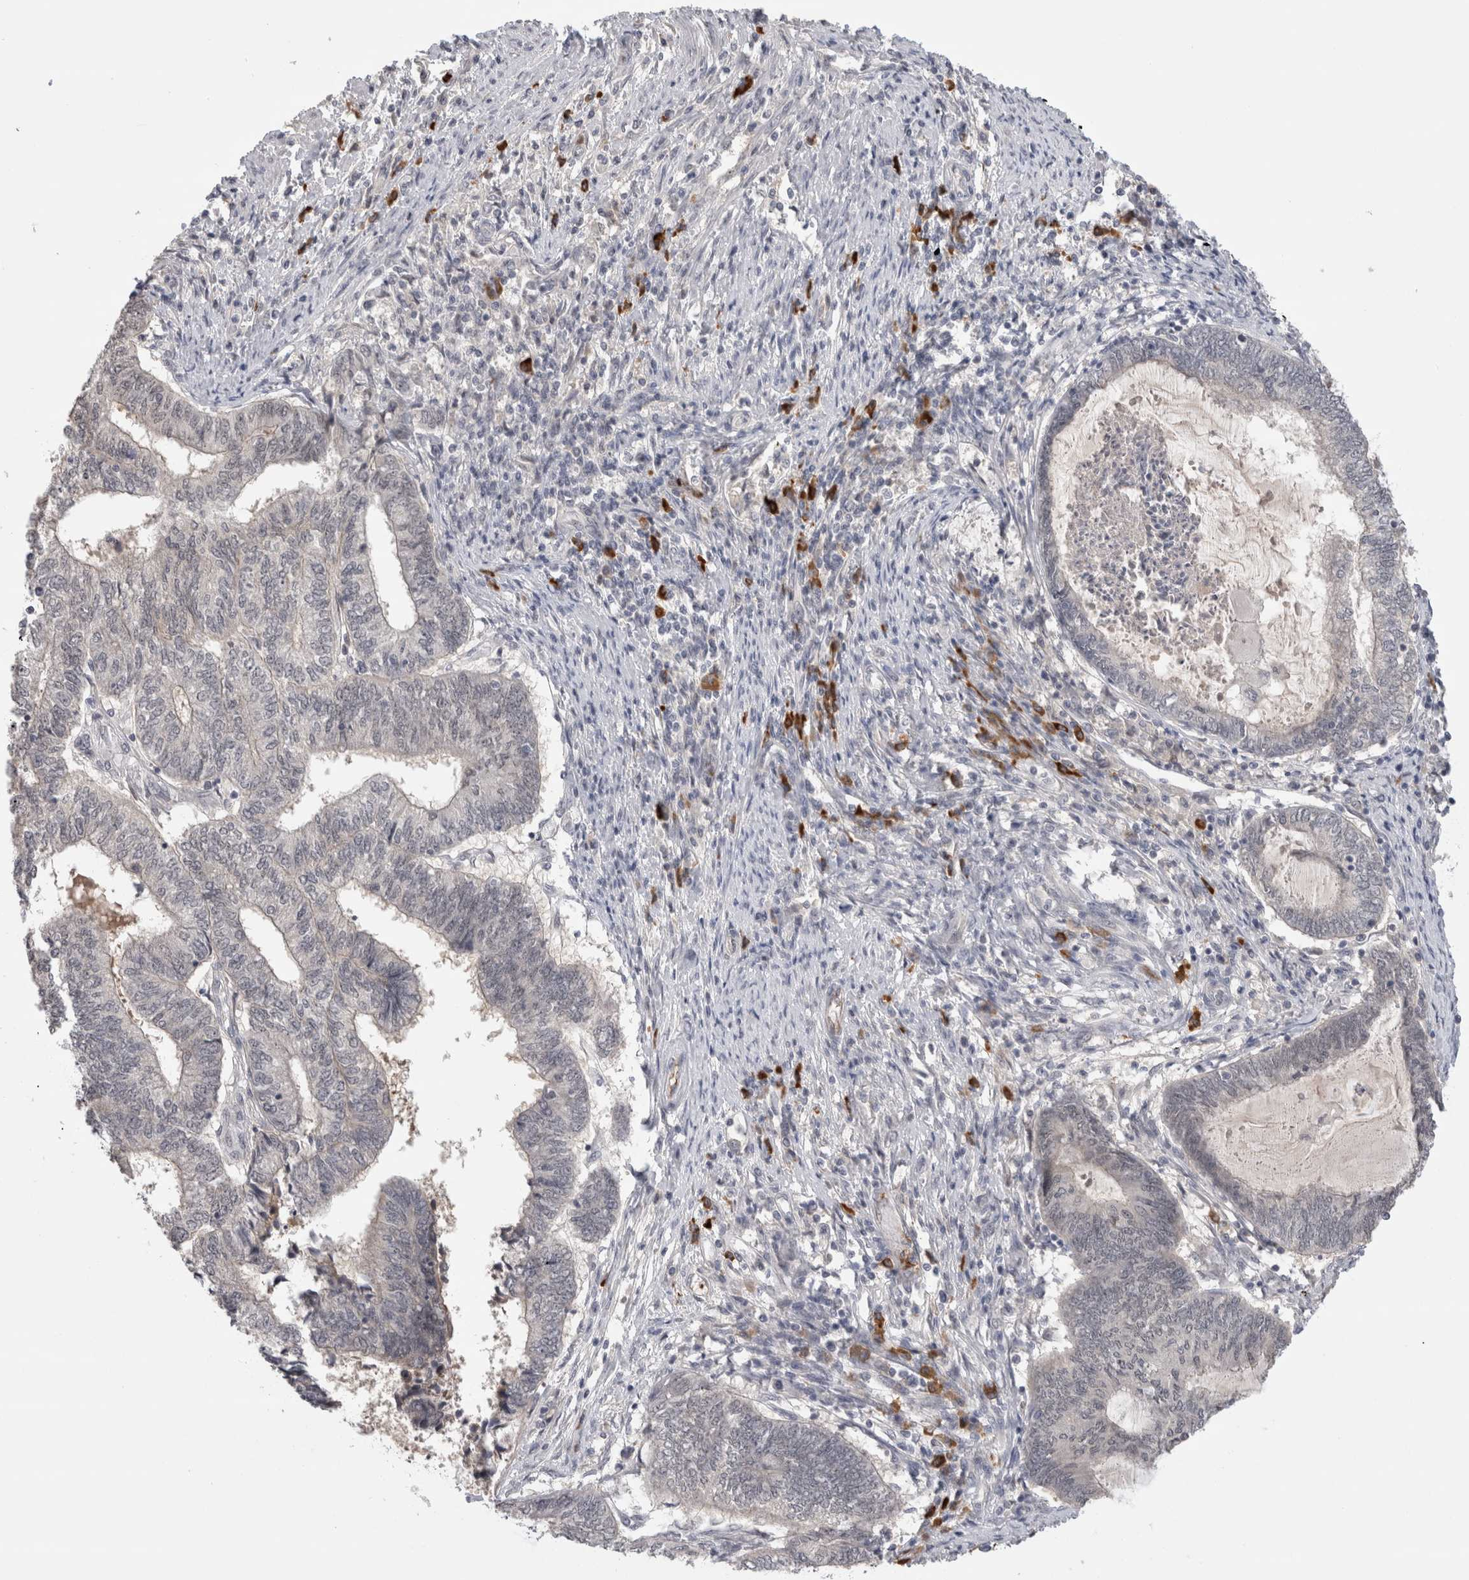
{"staining": {"intensity": "negative", "quantity": "none", "location": "none"}, "tissue": "endometrial cancer", "cell_type": "Tumor cells", "image_type": "cancer", "snomed": [{"axis": "morphology", "description": "Adenocarcinoma, NOS"}, {"axis": "topography", "description": "Uterus"}, {"axis": "topography", "description": "Endometrium"}], "caption": "There is no significant staining in tumor cells of adenocarcinoma (endometrial).", "gene": "ZNF24", "patient": {"sex": "female", "age": 70}}